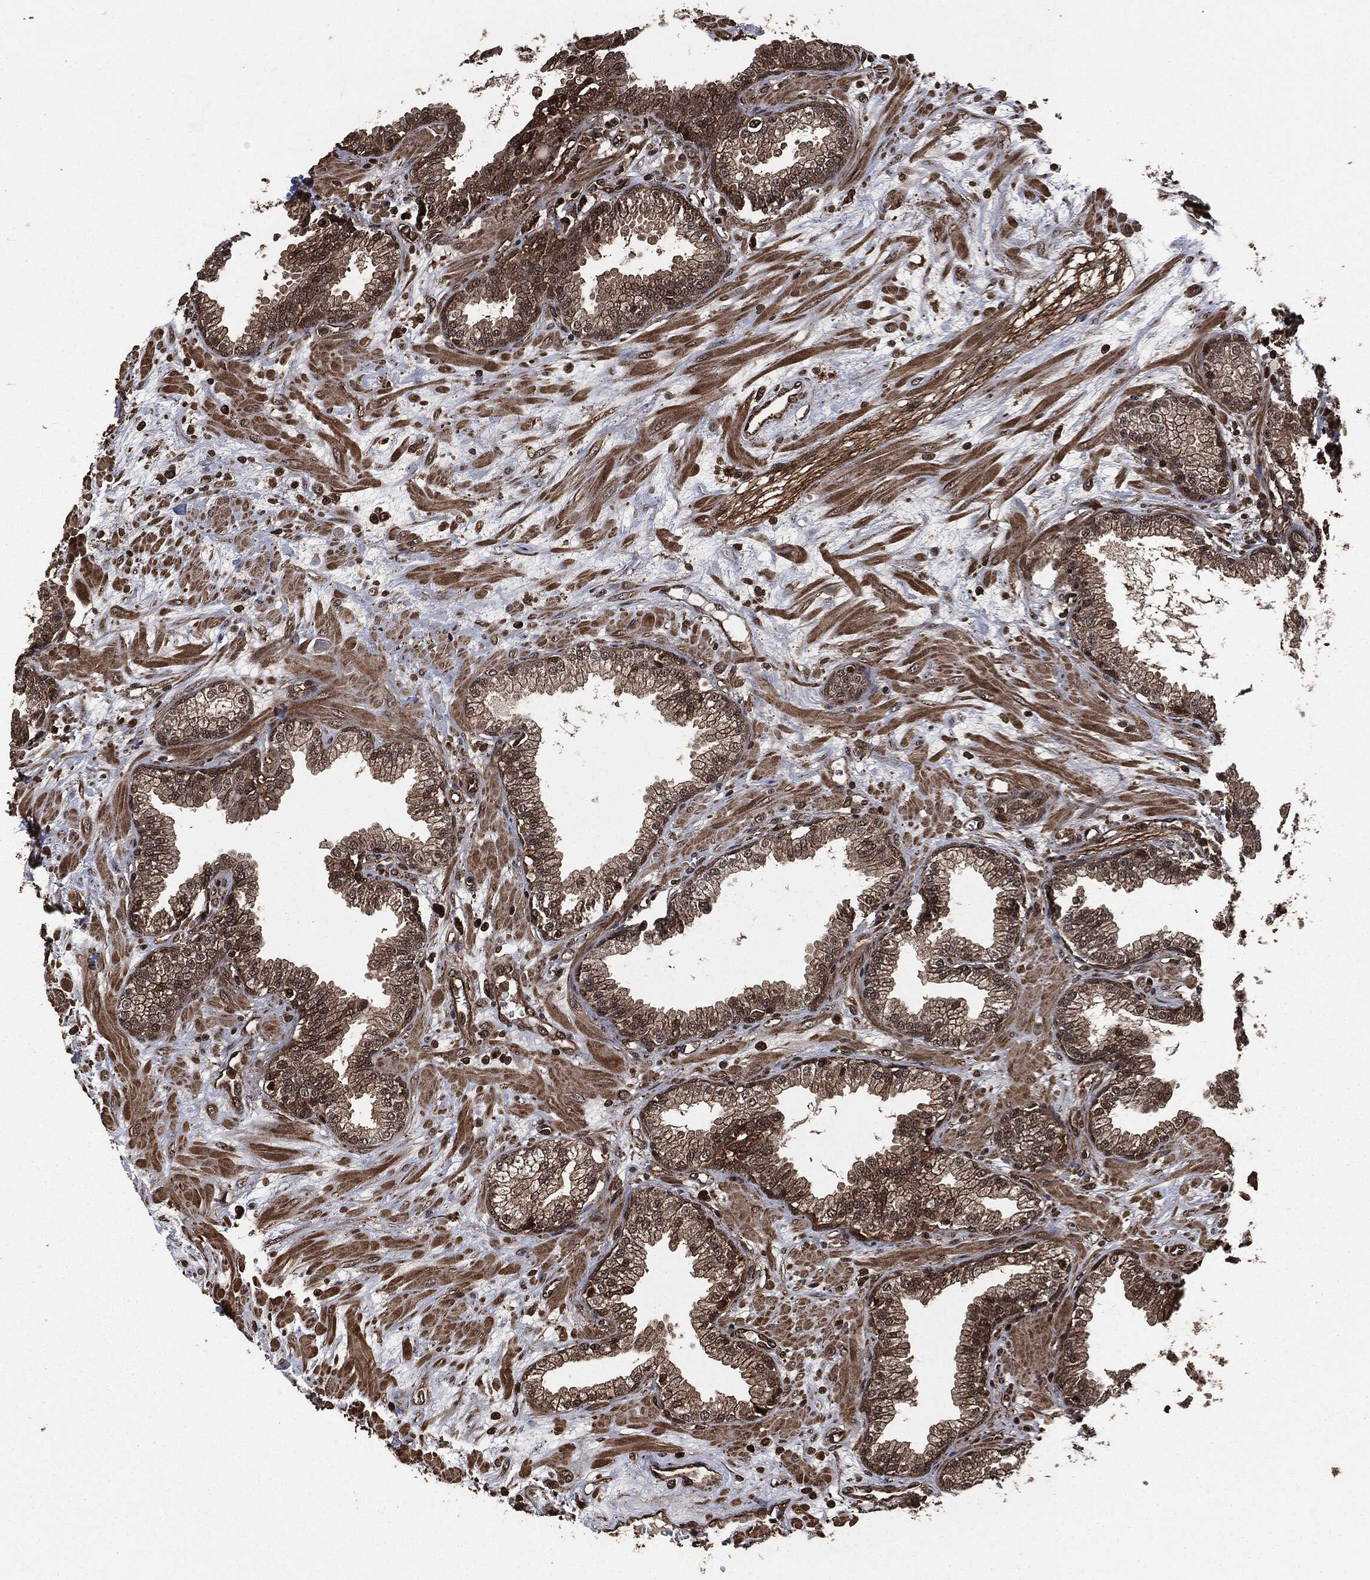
{"staining": {"intensity": "moderate", "quantity": "25%-75%", "location": "cytoplasmic/membranous"}, "tissue": "prostate", "cell_type": "Glandular cells", "image_type": "normal", "snomed": [{"axis": "morphology", "description": "Normal tissue, NOS"}, {"axis": "topography", "description": "Prostate"}], "caption": "This is a photomicrograph of immunohistochemistry (IHC) staining of benign prostate, which shows moderate staining in the cytoplasmic/membranous of glandular cells.", "gene": "HRAS", "patient": {"sex": "male", "age": 64}}